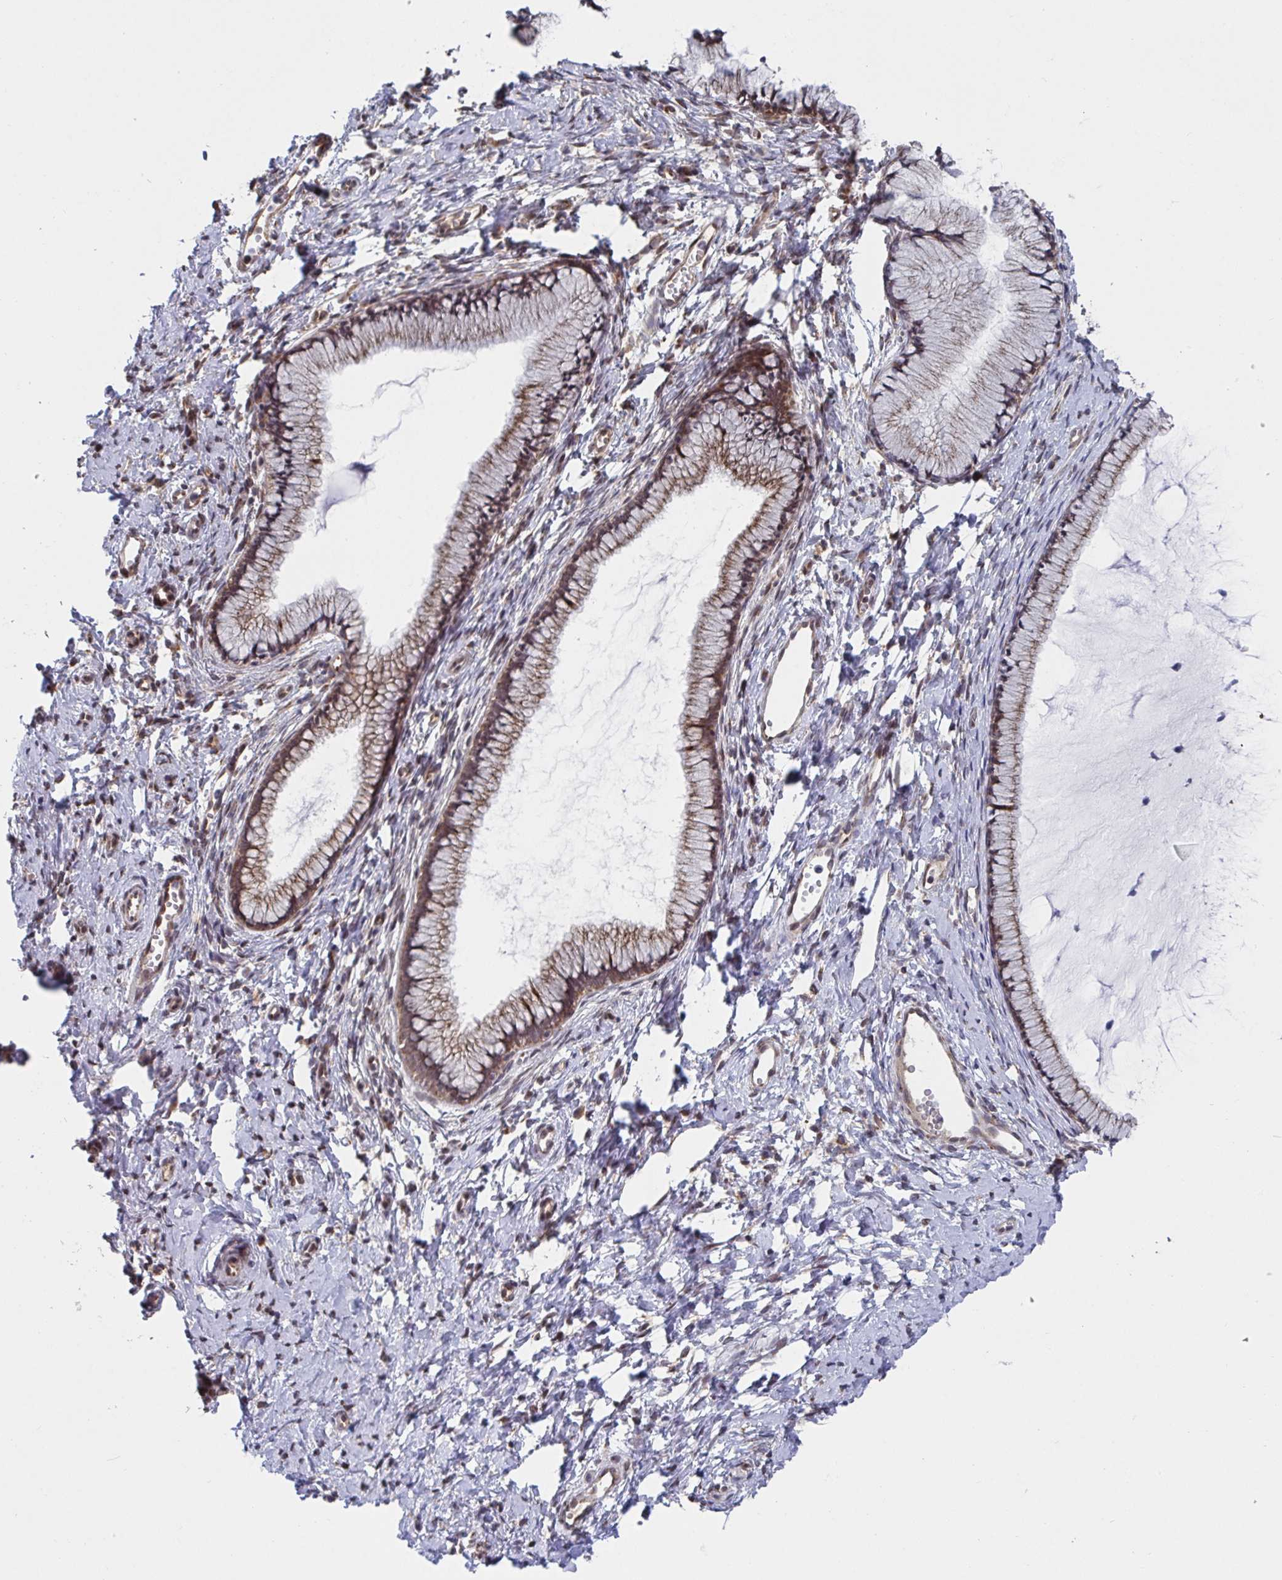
{"staining": {"intensity": "moderate", "quantity": ">75%", "location": "cytoplasmic/membranous"}, "tissue": "cervix", "cell_type": "Glandular cells", "image_type": "normal", "snomed": [{"axis": "morphology", "description": "Normal tissue, NOS"}, {"axis": "topography", "description": "Cervix"}], "caption": "DAB (3,3'-diaminobenzidine) immunohistochemical staining of normal human cervix shows moderate cytoplasmic/membranous protein positivity in approximately >75% of glandular cells. The staining was performed using DAB (3,3'-diaminobenzidine) to visualize the protein expression in brown, while the nuclei were stained in blue with hematoxylin (Magnification: 20x).", "gene": "ATP5MJ", "patient": {"sex": "female", "age": 40}}